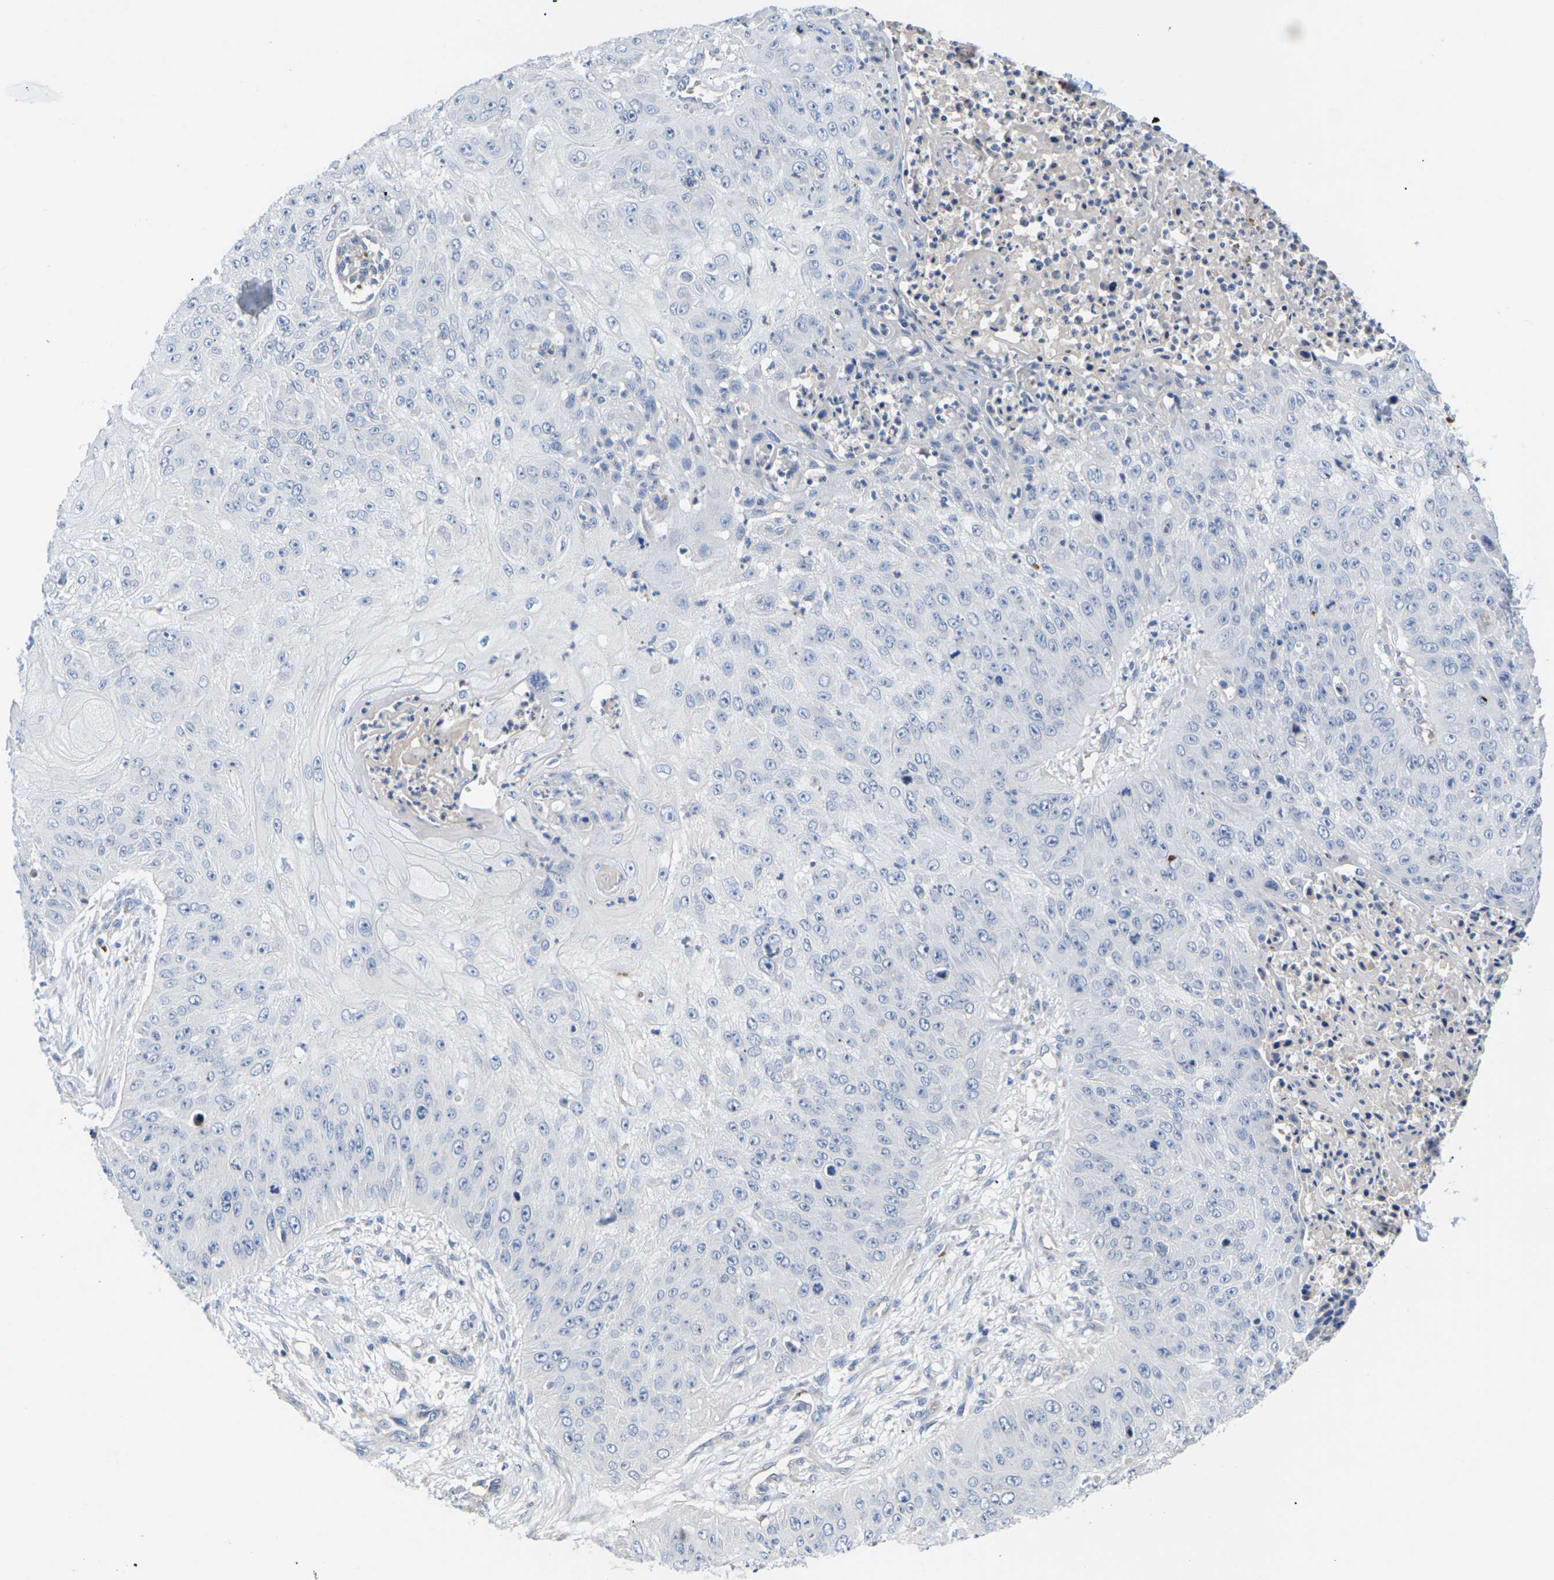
{"staining": {"intensity": "negative", "quantity": "none", "location": "none"}, "tissue": "skin cancer", "cell_type": "Tumor cells", "image_type": "cancer", "snomed": [{"axis": "morphology", "description": "Squamous cell carcinoma, NOS"}, {"axis": "topography", "description": "Skin"}], "caption": "Immunohistochemical staining of human skin cancer exhibits no significant positivity in tumor cells.", "gene": "TMCO4", "patient": {"sex": "female", "age": 80}}